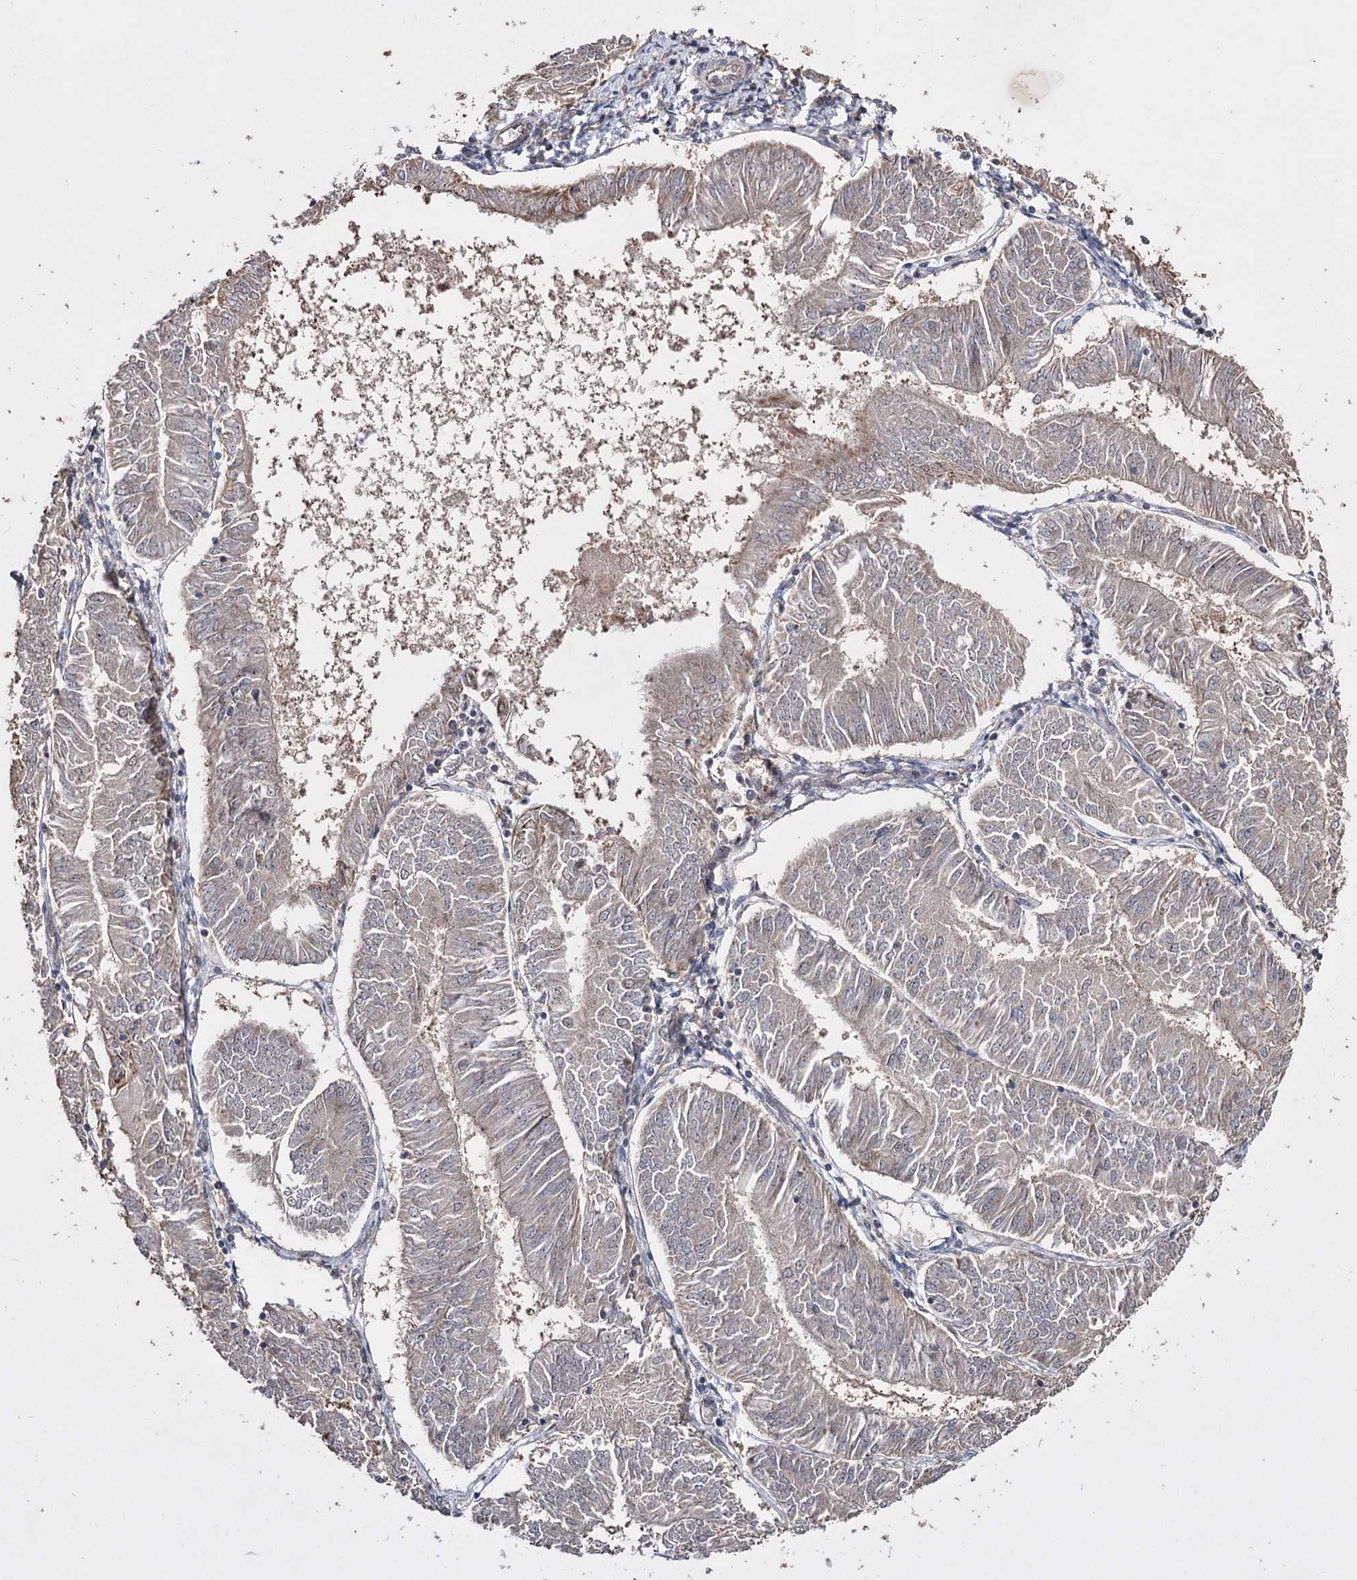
{"staining": {"intensity": "weak", "quantity": "<25%", "location": "cytoplasmic/membranous"}, "tissue": "endometrial cancer", "cell_type": "Tumor cells", "image_type": "cancer", "snomed": [{"axis": "morphology", "description": "Adenocarcinoma, NOS"}, {"axis": "topography", "description": "Endometrium"}], "caption": "Immunohistochemical staining of human endometrial cancer (adenocarcinoma) exhibits no significant staining in tumor cells.", "gene": "CPNE8", "patient": {"sex": "female", "age": 58}}